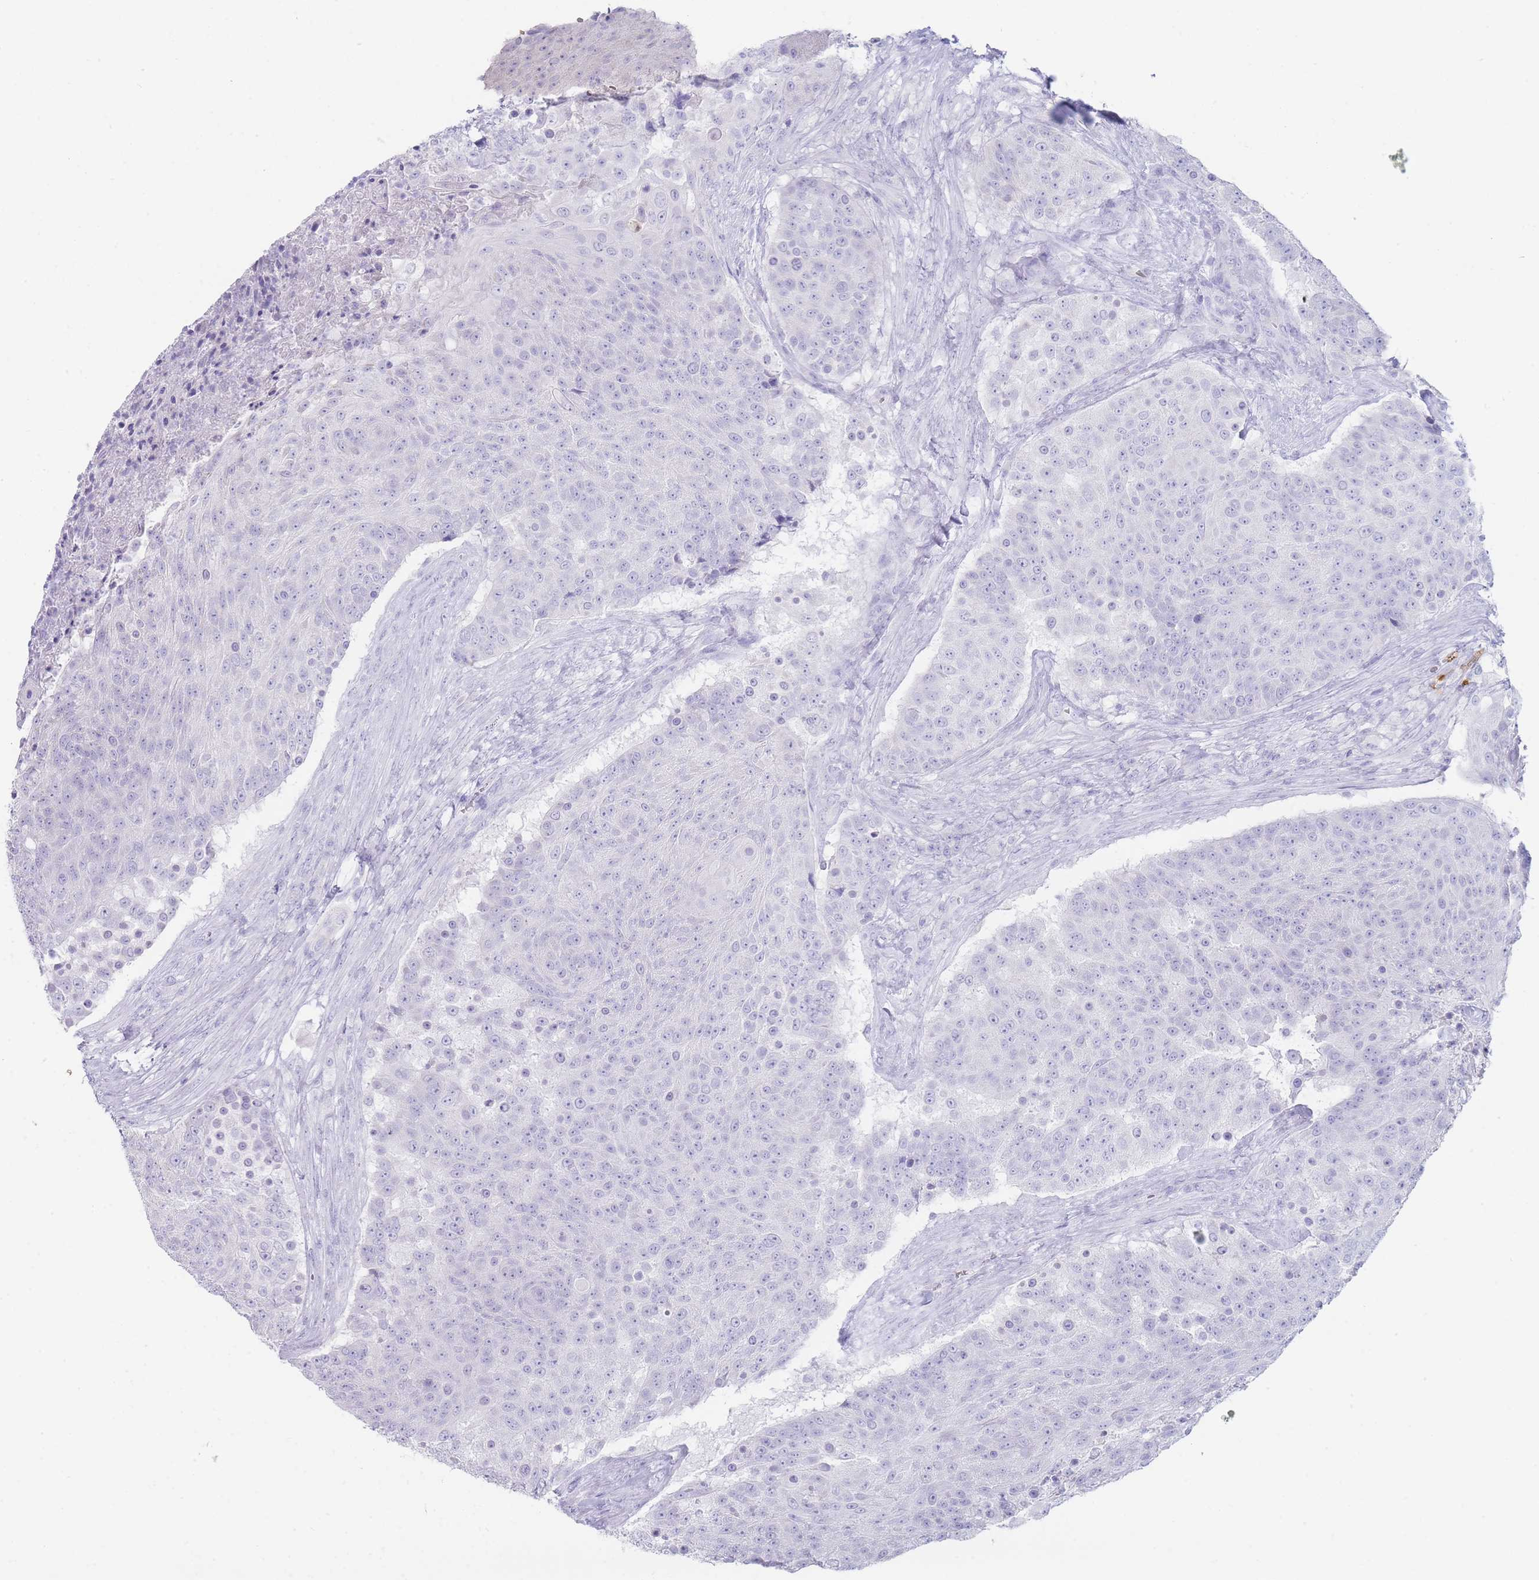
{"staining": {"intensity": "negative", "quantity": "none", "location": "none"}, "tissue": "urothelial cancer", "cell_type": "Tumor cells", "image_type": "cancer", "snomed": [{"axis": "morphology", "description": "Urothelial carcinoma, High grade"}, {"axis": "topography", "description": "Urinary bladder"}], "caption": "A micrograph of human urothelial carcinoma (high-grade) is negative for staining in tumor cells.", "gene": "HBG2", "patient": {"sex": "female", "age": 63}}